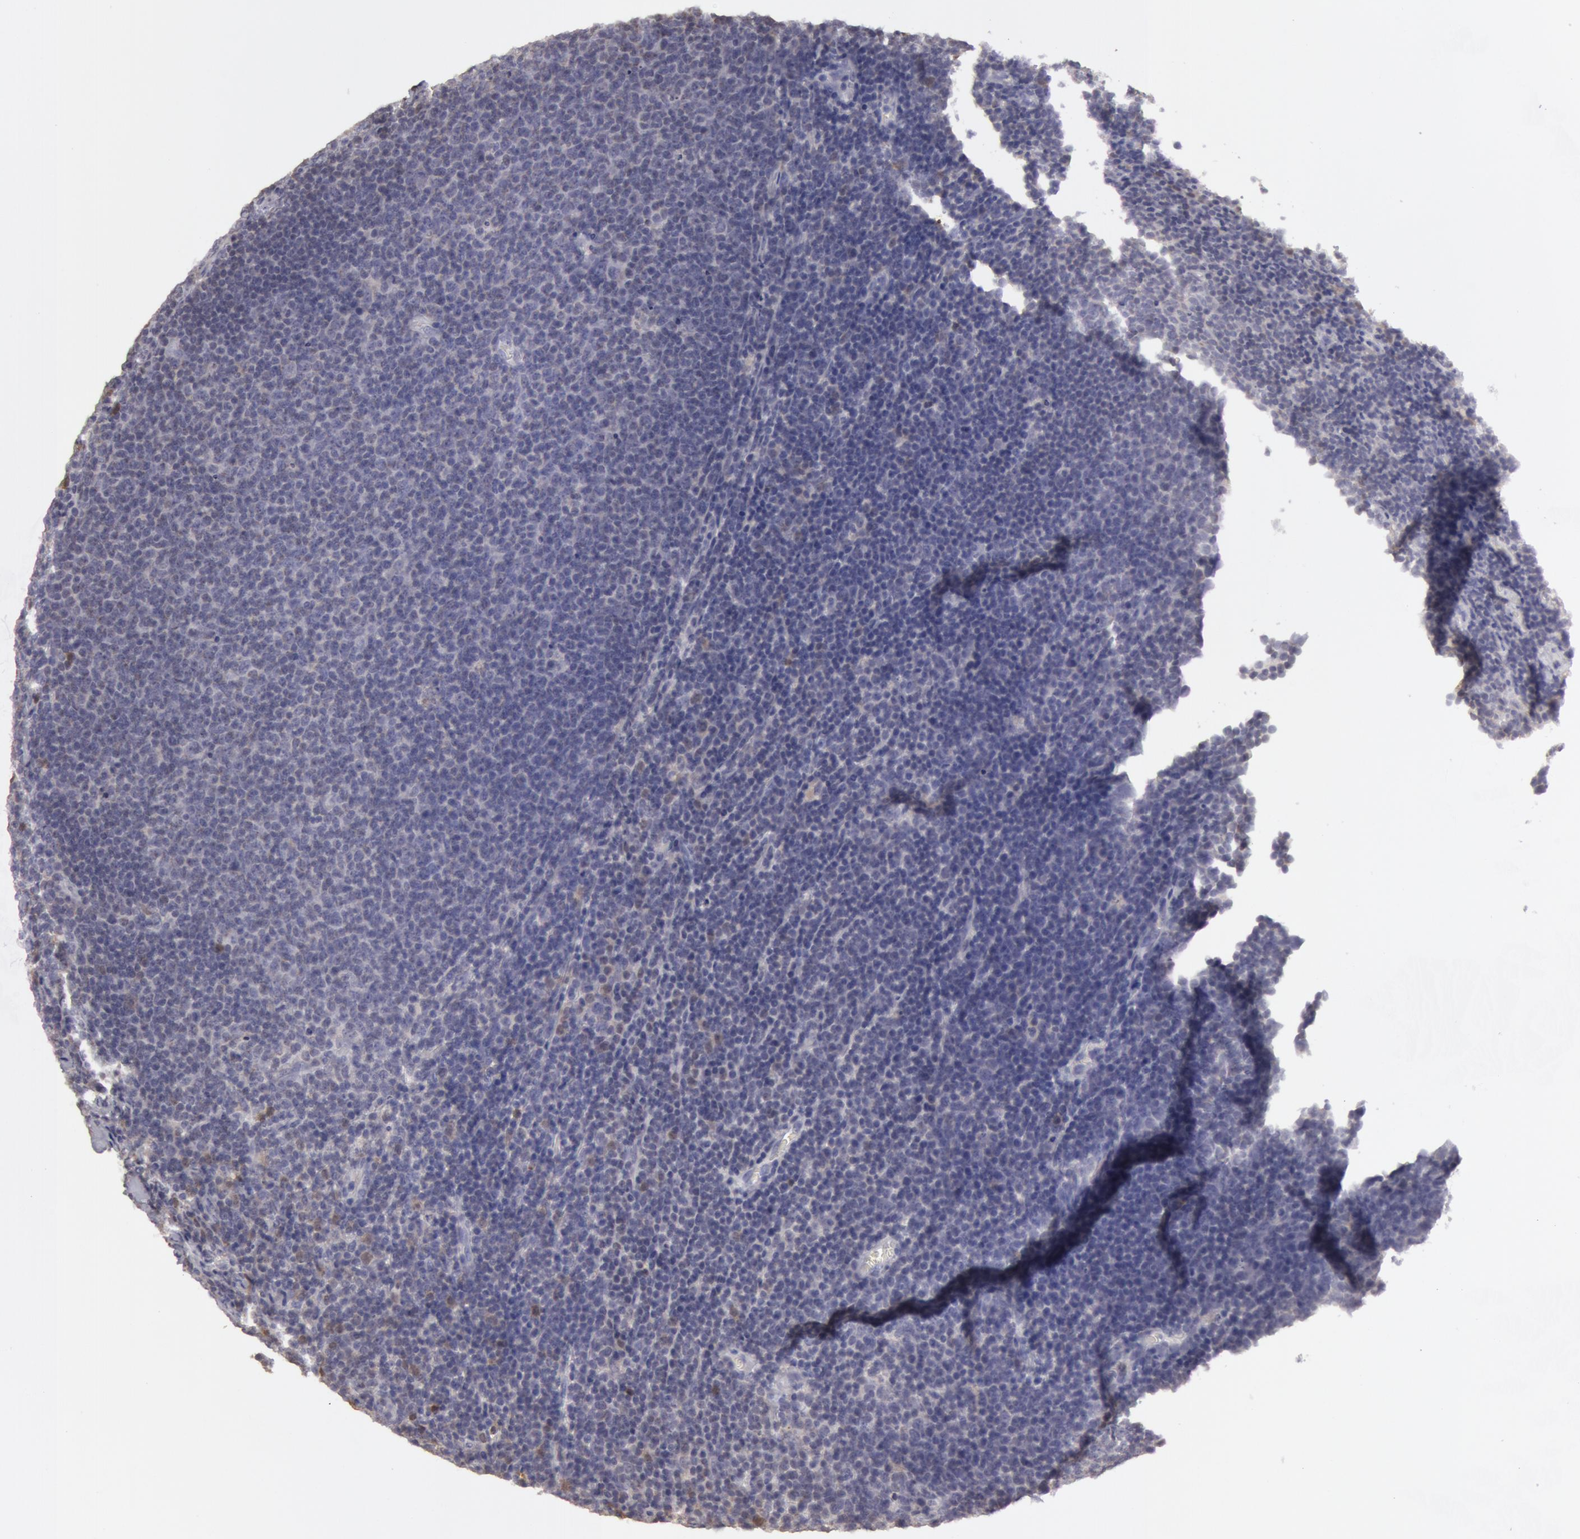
{"staining": {"intensity": "weak", "quantity": "<25%", "location": "cytoplasmic/membranous"}, "tissue": "lymphoma", "cell_type": "Tumor cells", "image_type": "cancer", "snomed": [{"axis": "morphology", "description": "Malignant lymphoma, non-Hodgkin's type, Low grade"}, {"axis": "topography", "description": "Lymph node"}], "caption": "Immunohistochemical staining of human lymphoma demonstrates no significant staining in tumor cells.", "gene": "CAT", "patient": {"sex": "male", "age": 74}}